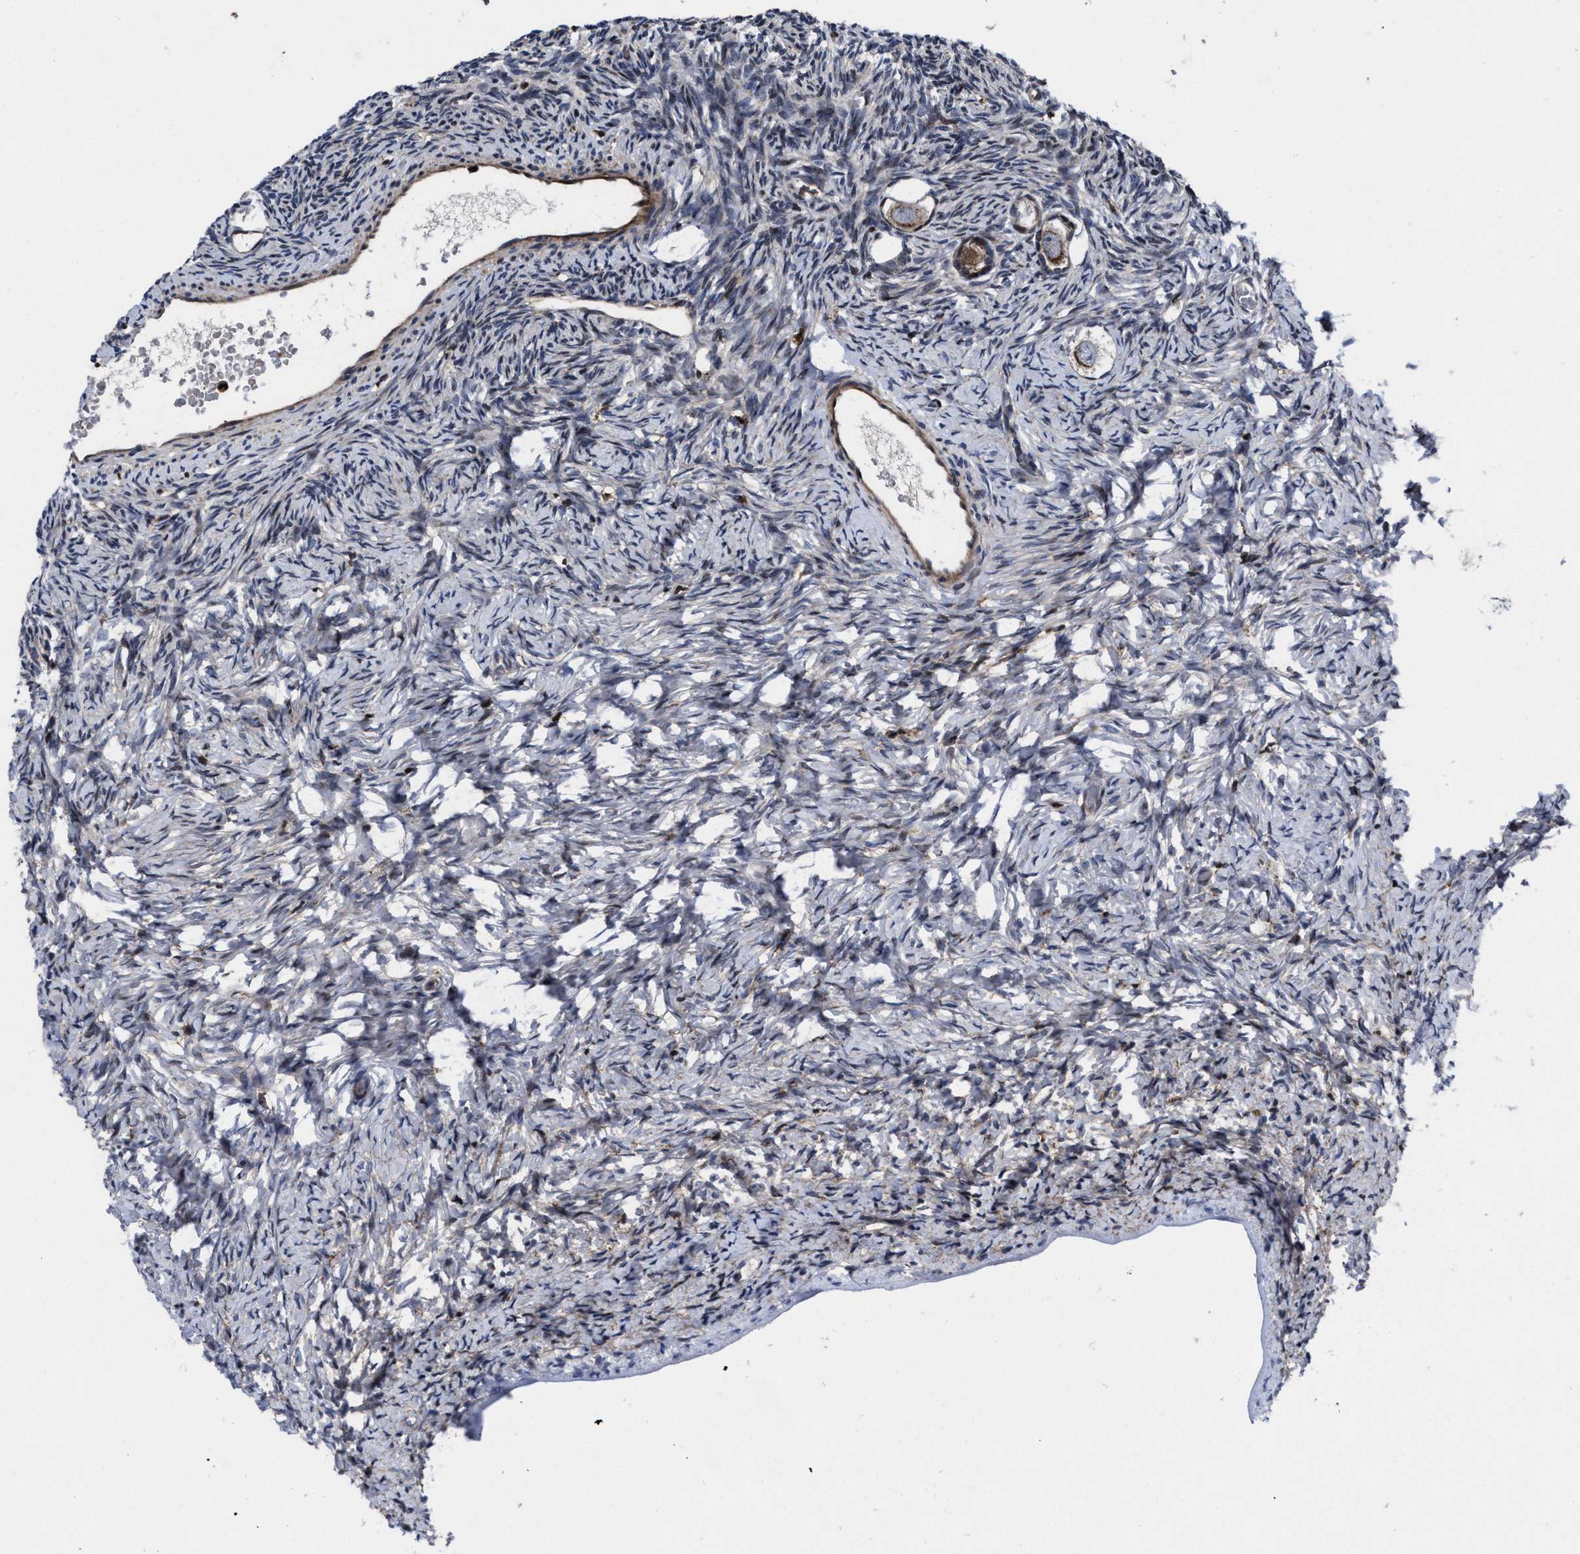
{"staining": {"intensity": "moderate", "quantity": ">75%", "location": "cytoplasmic/membranous"}, "tissue": "ovary", "cell_type": "Follicle cells", "image_type": "normal", "snomed": [{"axis": "morphology", "description": "Normal tissue, NOS"}, {"axis": "topography", "description": "Ovary"}], "caption": "Moderate cytoplasmic/membranous staining for a protein is appreciated in approximately >75% of follicle cells of benign ovary using immunohistochemistry (IHC).", "gene": "MRPL50", "patient": {"sex": "female", "age": 27}}